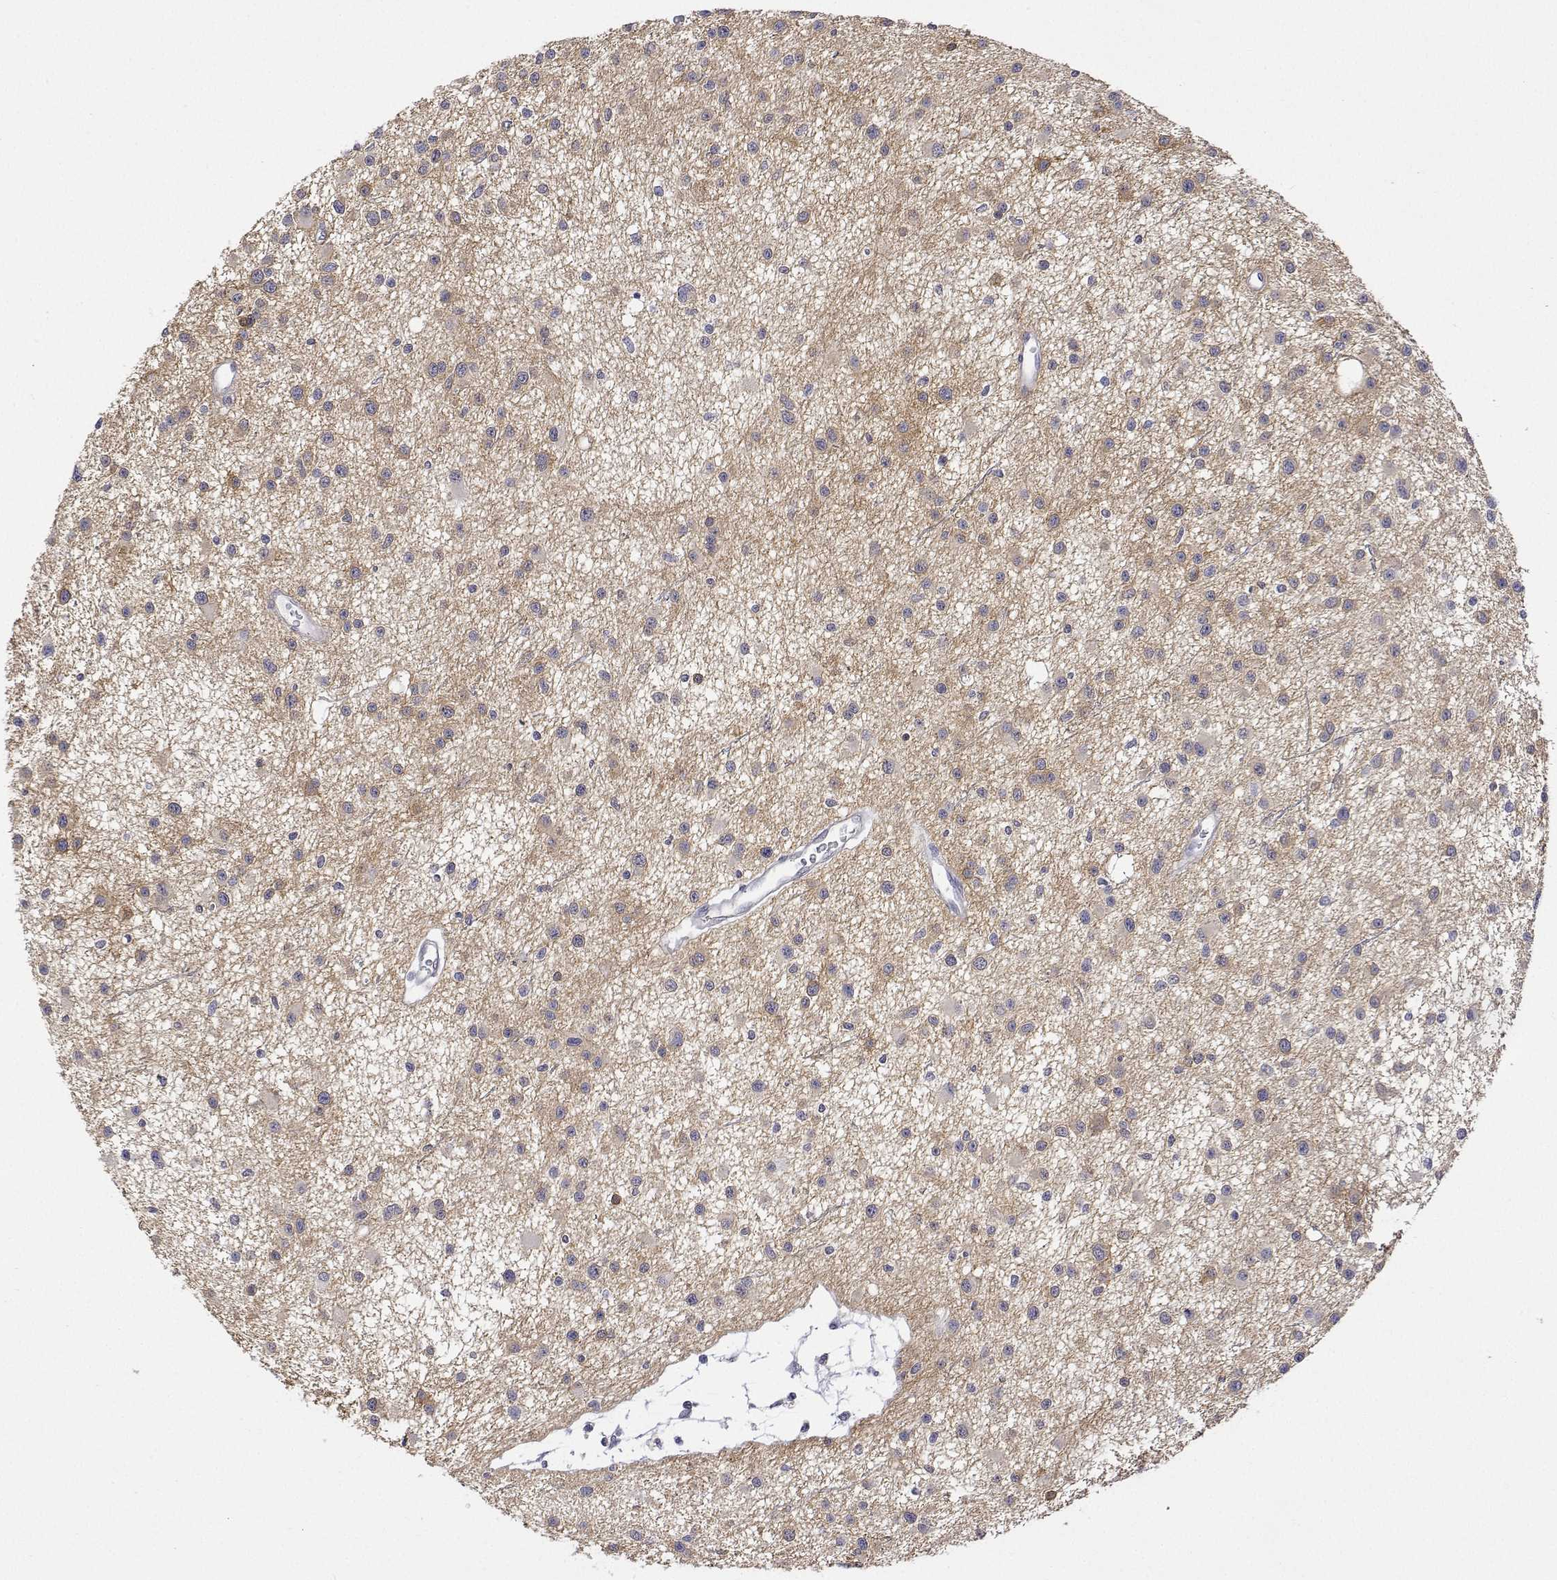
{"staining": {"intensity": "weak", "quantity": "<25%", "location": "cytoplasmic/membranous"}, "tissue": "glioma", "cell_type": "Tumor cells", "image_type": "cancer", "snomed": [{"axis": "morphology", "description": "Glioma, malignant, Low grade"}, {"axis": "topography", "description": "Brain"}], "caption": "Tumor cells are negative for protein expression in human low-grade glioma (malignant).", "gene": "PLCB1", "patient": {"sex": "male", "age": 43}}